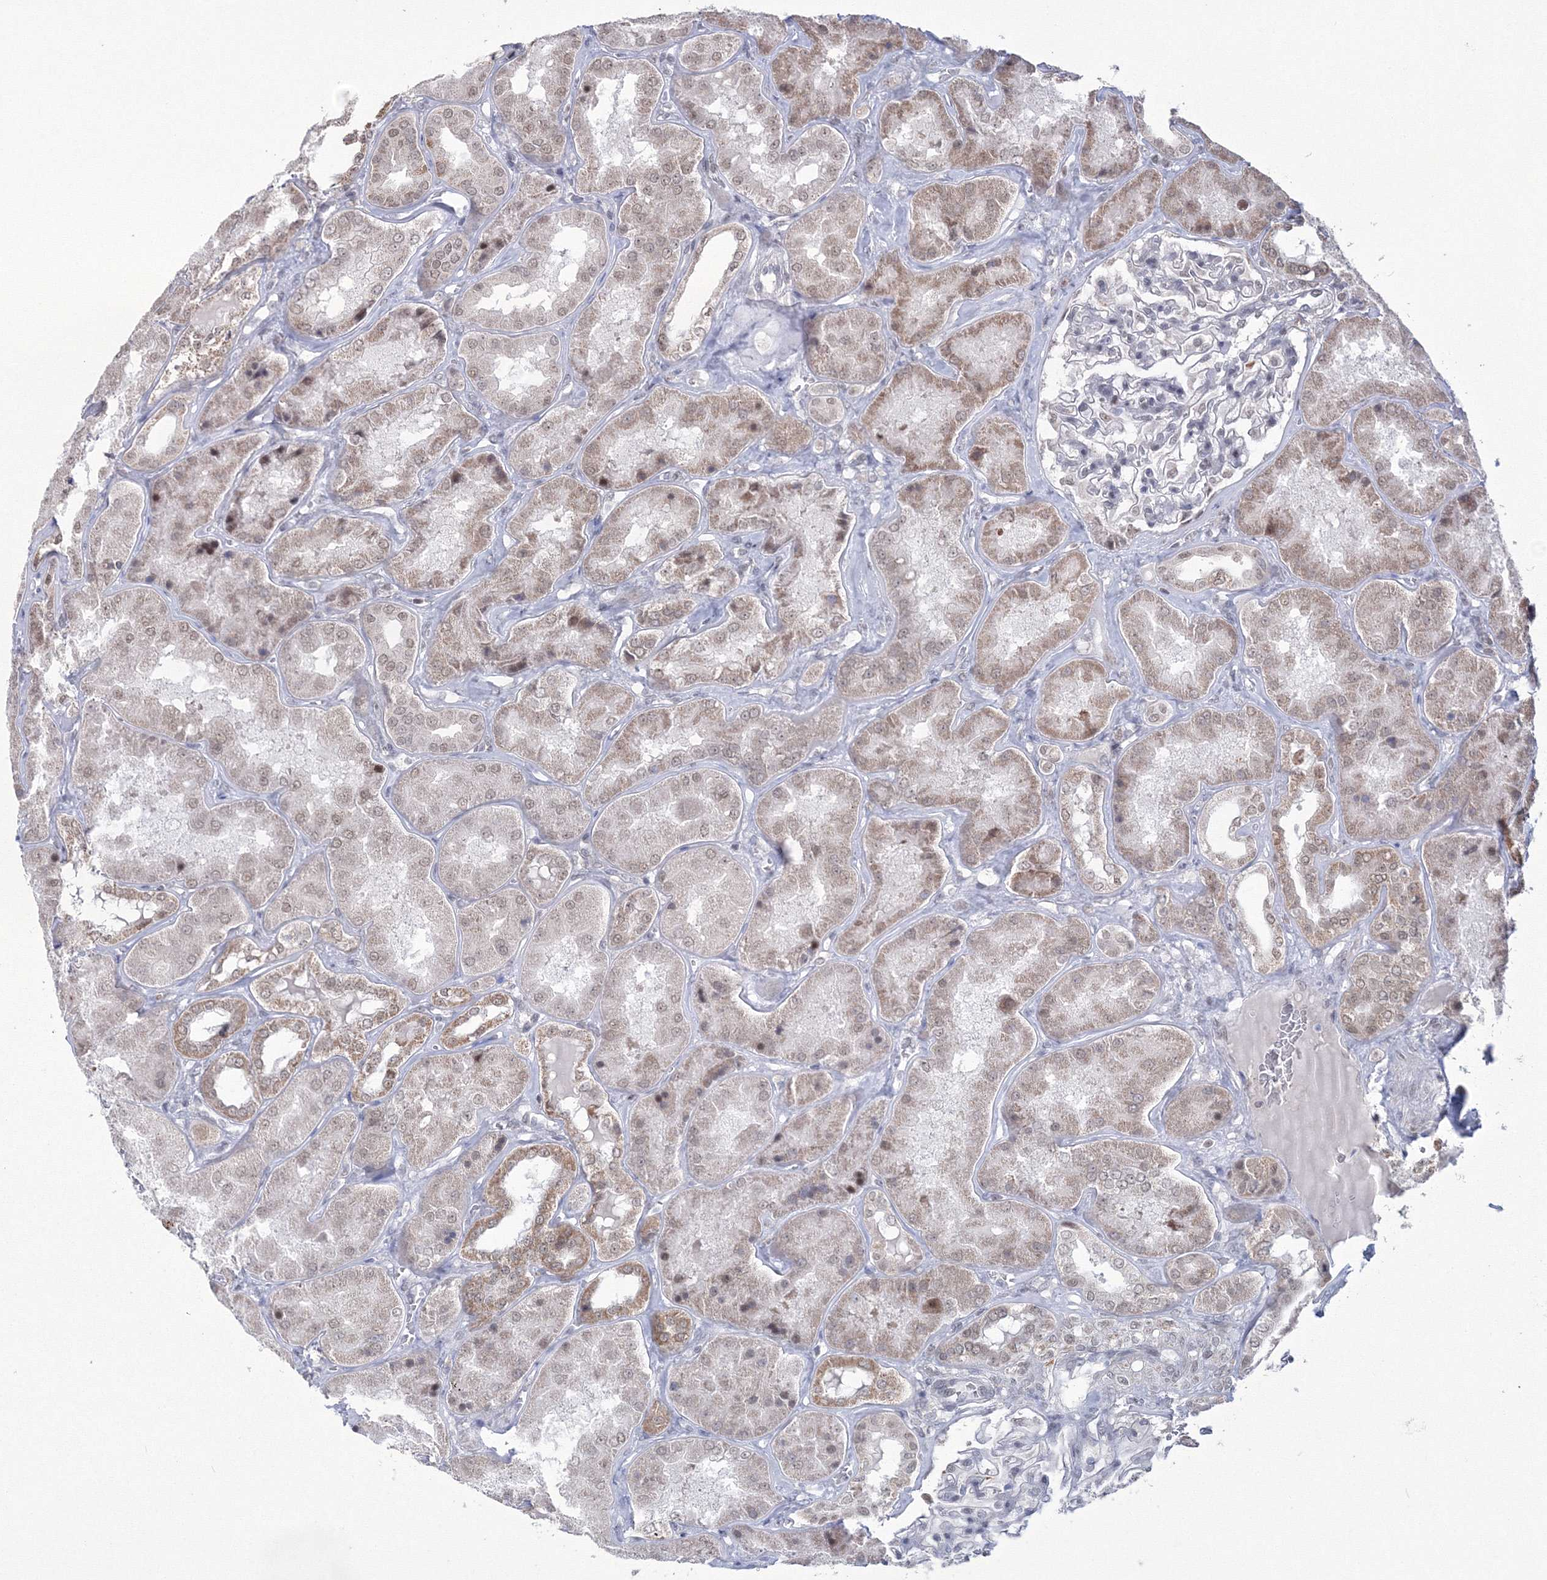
{"staining": {"intensity": "negative", "quantity": "none", "location": "none"}, "tissue": "kidney", "cell_type": "Cells in glomeruli", "image_type": "normal", "snomed": [{"axis": "morphology", "description": "Normal tissue, NOS"}, {"axis": "topography", "description": "Kidney"}], "caption": "The micrograph exhibits no staining of cells in glomeruli in unremarkable kidney. The staining is performed using DAB (3,3'-diaminobenzidine) brown chromogen with nuclei counter-stained in using hematoxylin.", "gene": "GRSF1", "patient": {"sex": "female", "age": 56}}